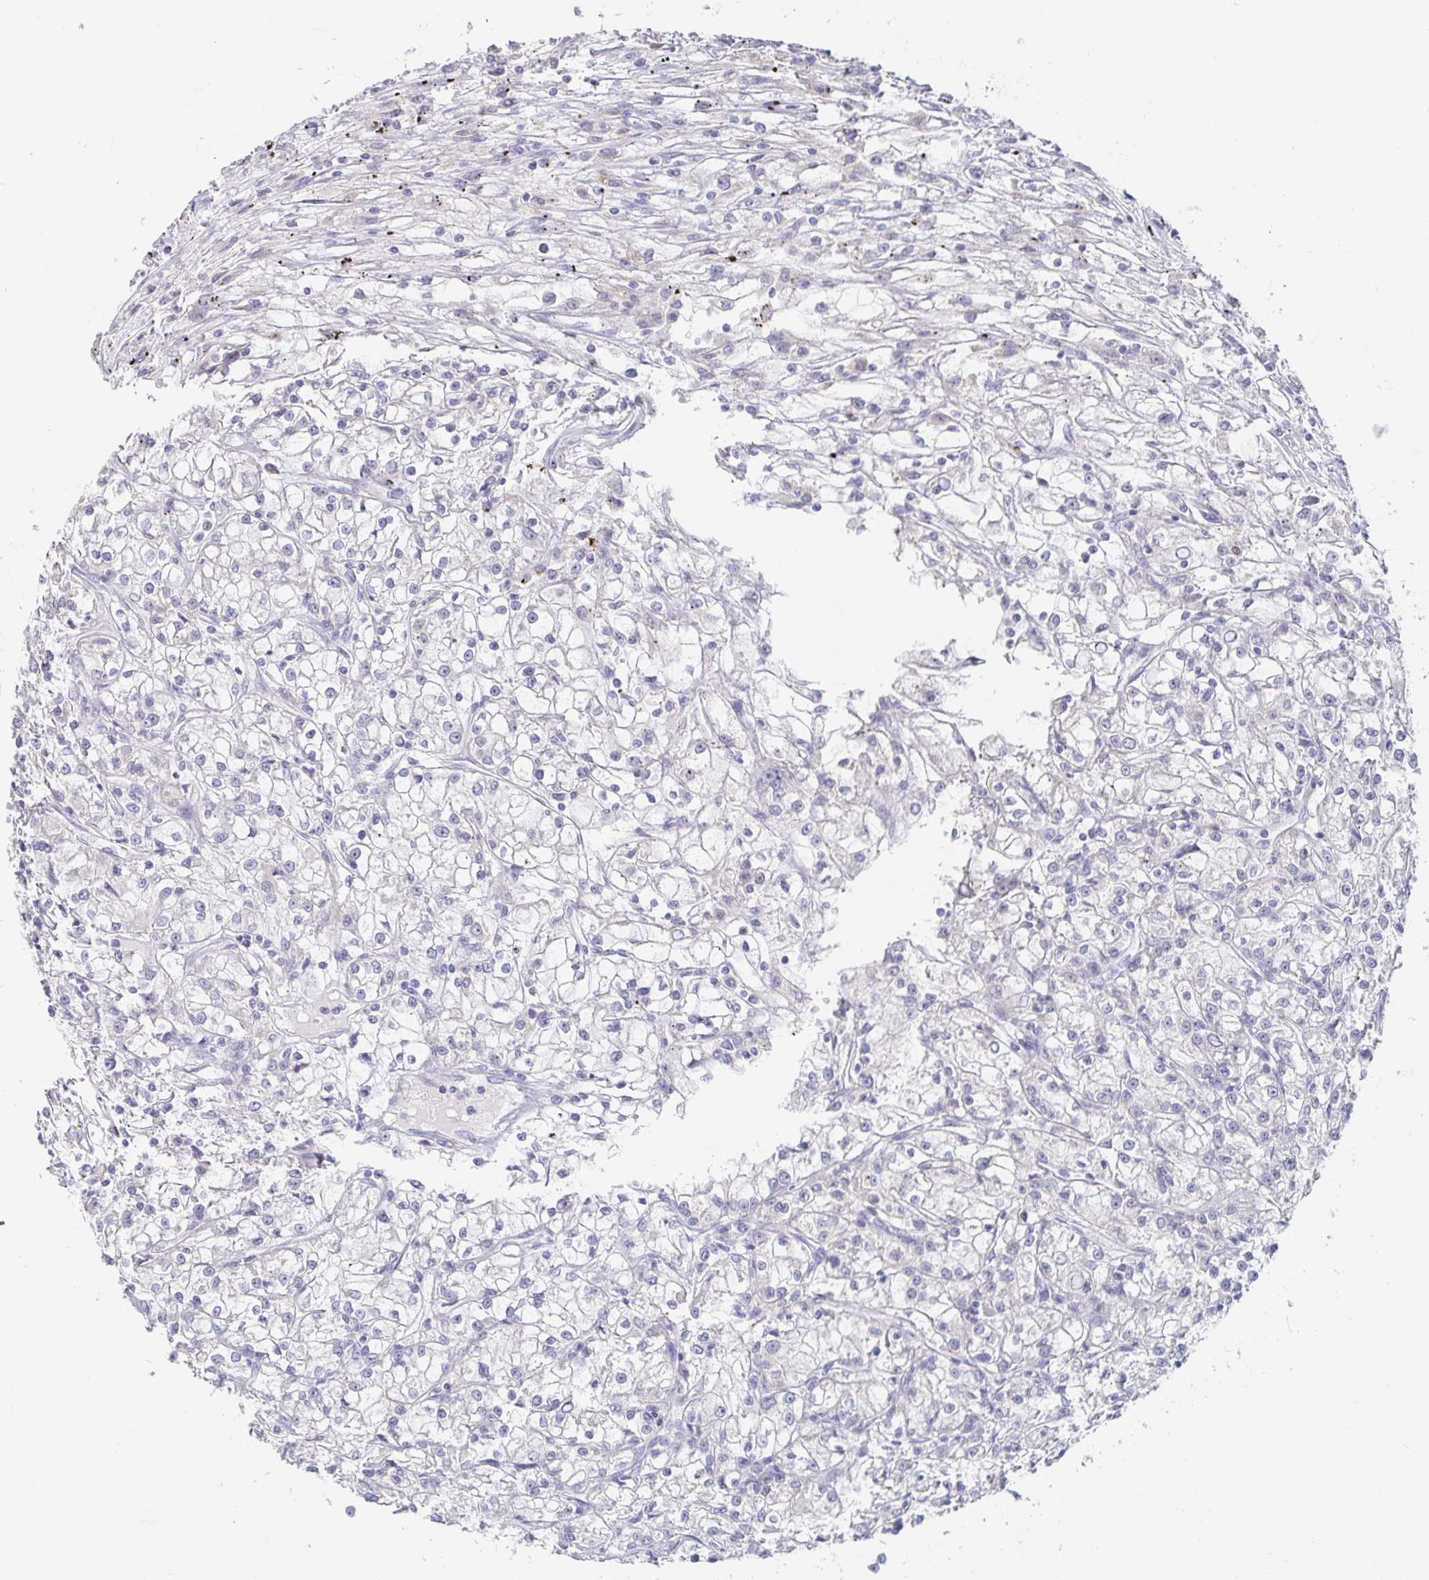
{"staining": {"intensity": "negative", "quantity": "none", "location": "none"}, "tissue": "renal cancer", "cell_type": "Tumor cells", "image_type": "cancer", "snomed": [{"axis": "morphology", "description": "Adenocarcinoma, NOS"}, {"axis": "topography", "description": "Kidney"}], "caption": "An image of human renal cancer (adenocarcinoma) is negative for staining in tumor cells.", "gene": "SPPL3", "patient": {"sex": "female", "age": 59}}